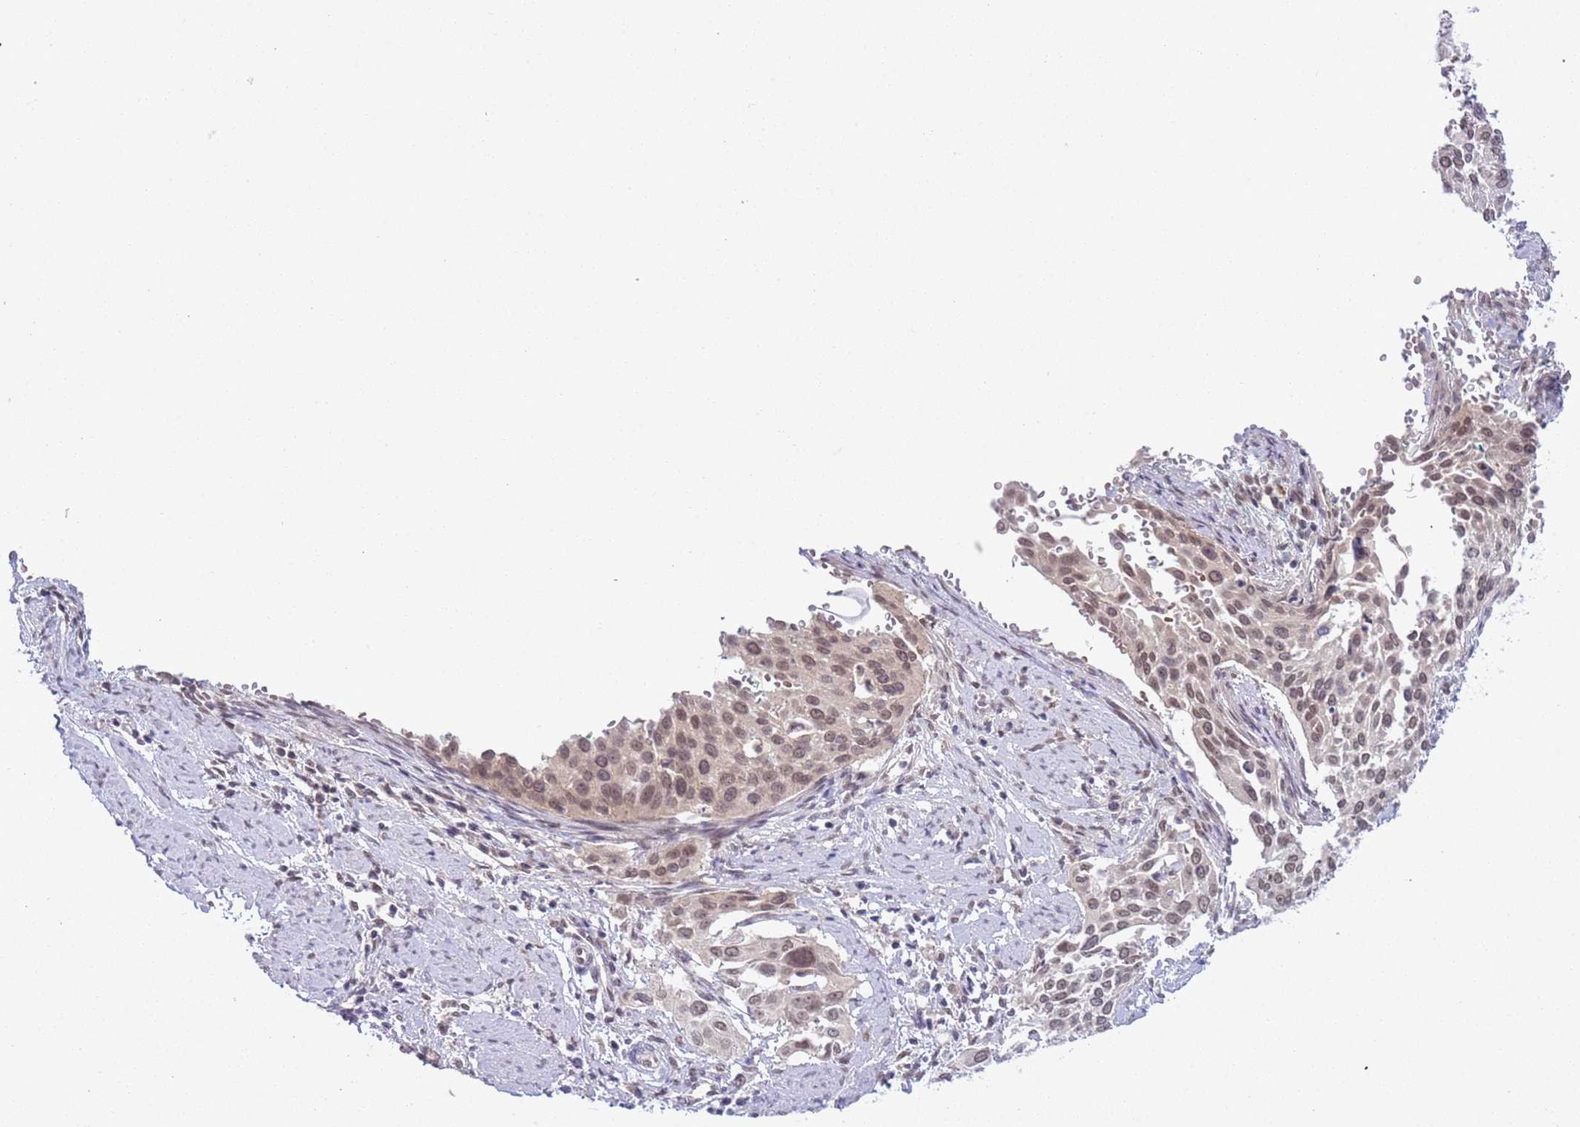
{"staining": {"intensity": "moderate", "quantity": ">75%", "location": "nuclear"}, "tissue": "cervical cancer", "cell_type": "Tumor cells", "image_type": "cancer", "snomed": [{"axis": "morphology", "description": "Squamous cell carcinoma, NOS"}, {"axis": "topography", "description": "Cervix"}], "caption": "High-power microscopy captured an IHC image of cervical cancer (squamous cell carcinoma), revealing moderate nuclear expression in approximately >75% of tumor cells.", "gene": "TM2D1", "patient": {"sex": "female", "age": 44}}